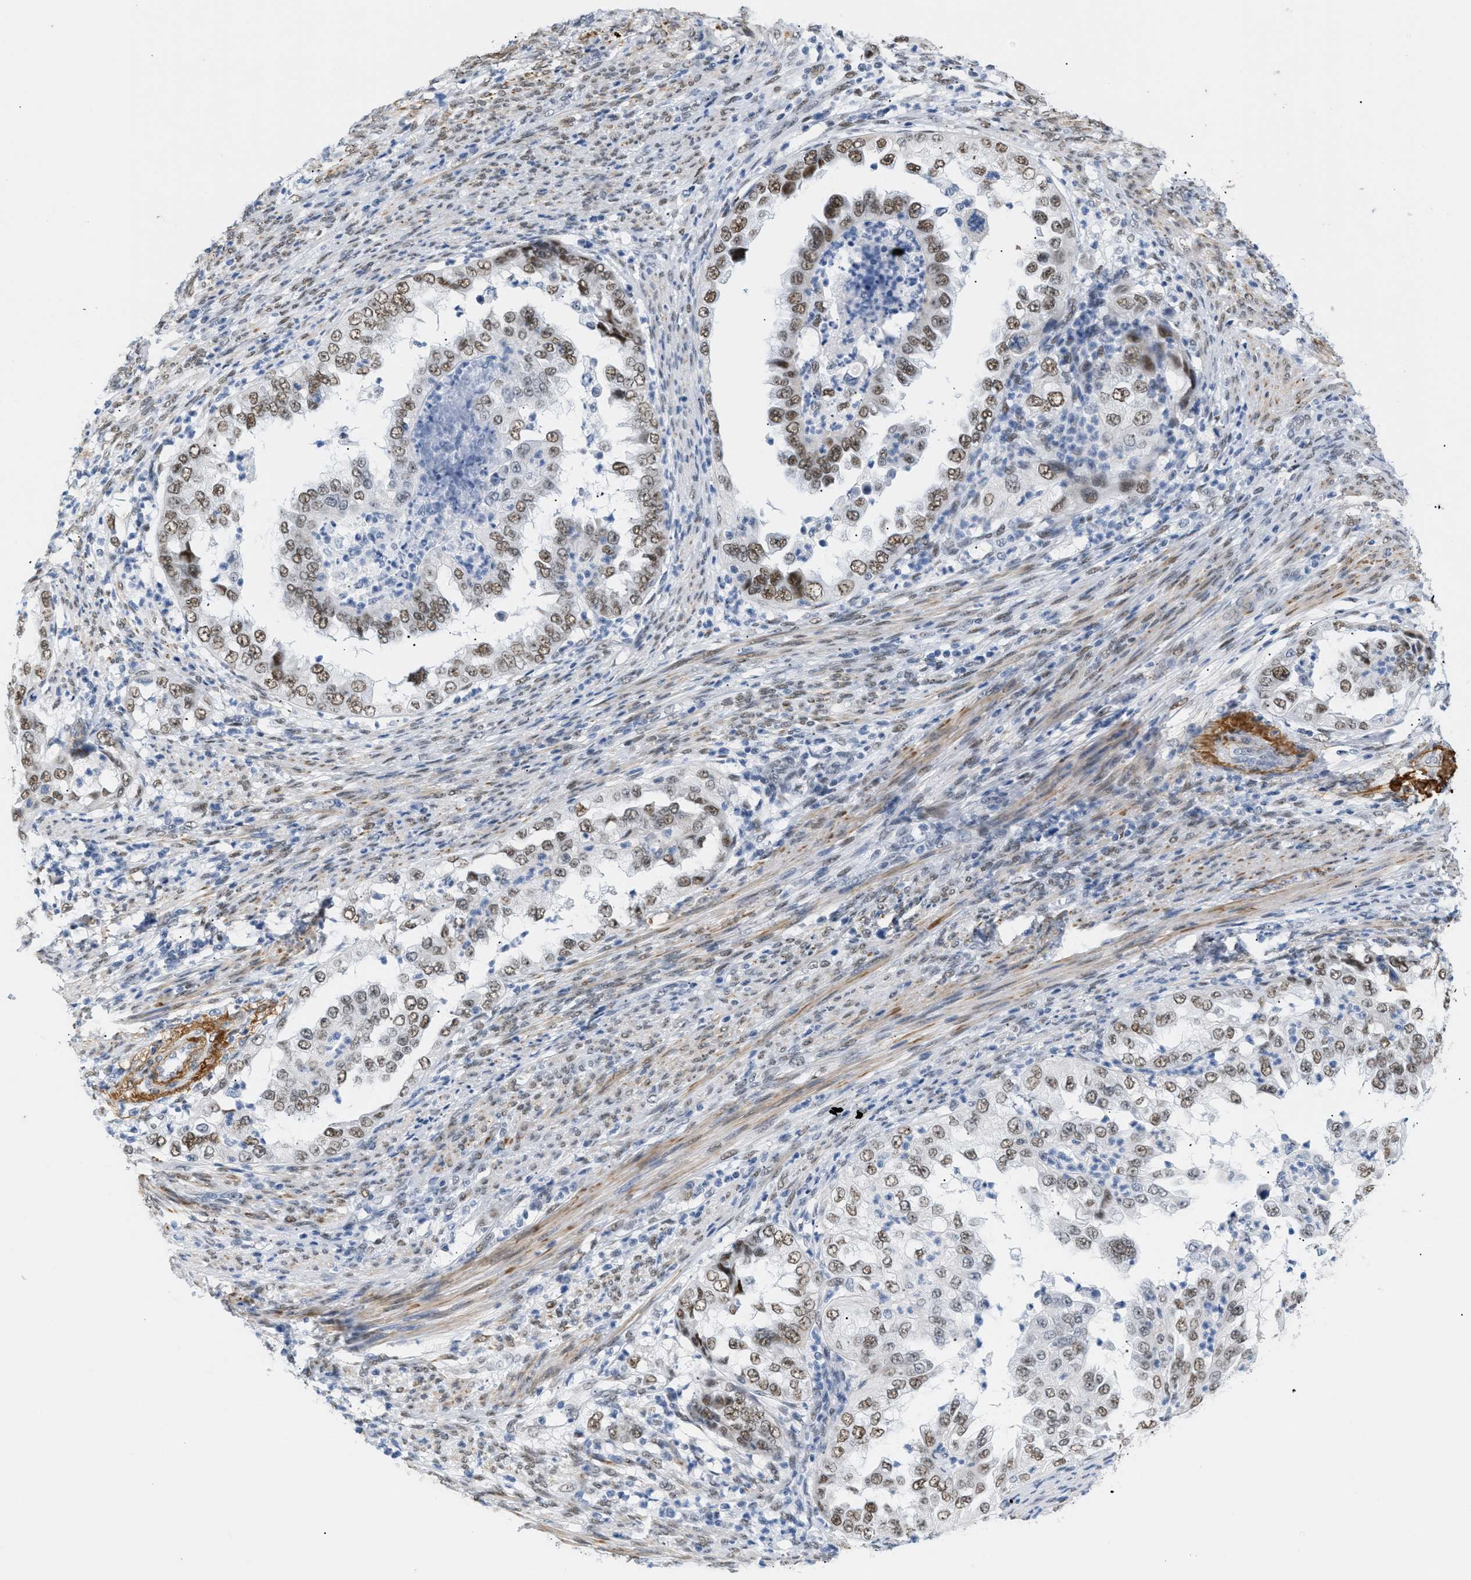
{"staining": {"intensity": "moderate", "quantity": ">75%", "location": "nuclear"}, "tissue": "endometrial cancer", "cell_type": "Tumor cells", "image_type": "cancer", "snomed": [{"axis": "morphology", "description": "Adenocarcinoma, NOS"}, {"axis": "topography", "description": "Endometrium"}], "caption": "Human endometrial cancer (adenocarcinoma) stained for a protein (brown) displays moderate nuclear positive expression in approximately >75% of tumor cells.", "gene": "ELN", "patient": {"sex": "female", "age": 85}}